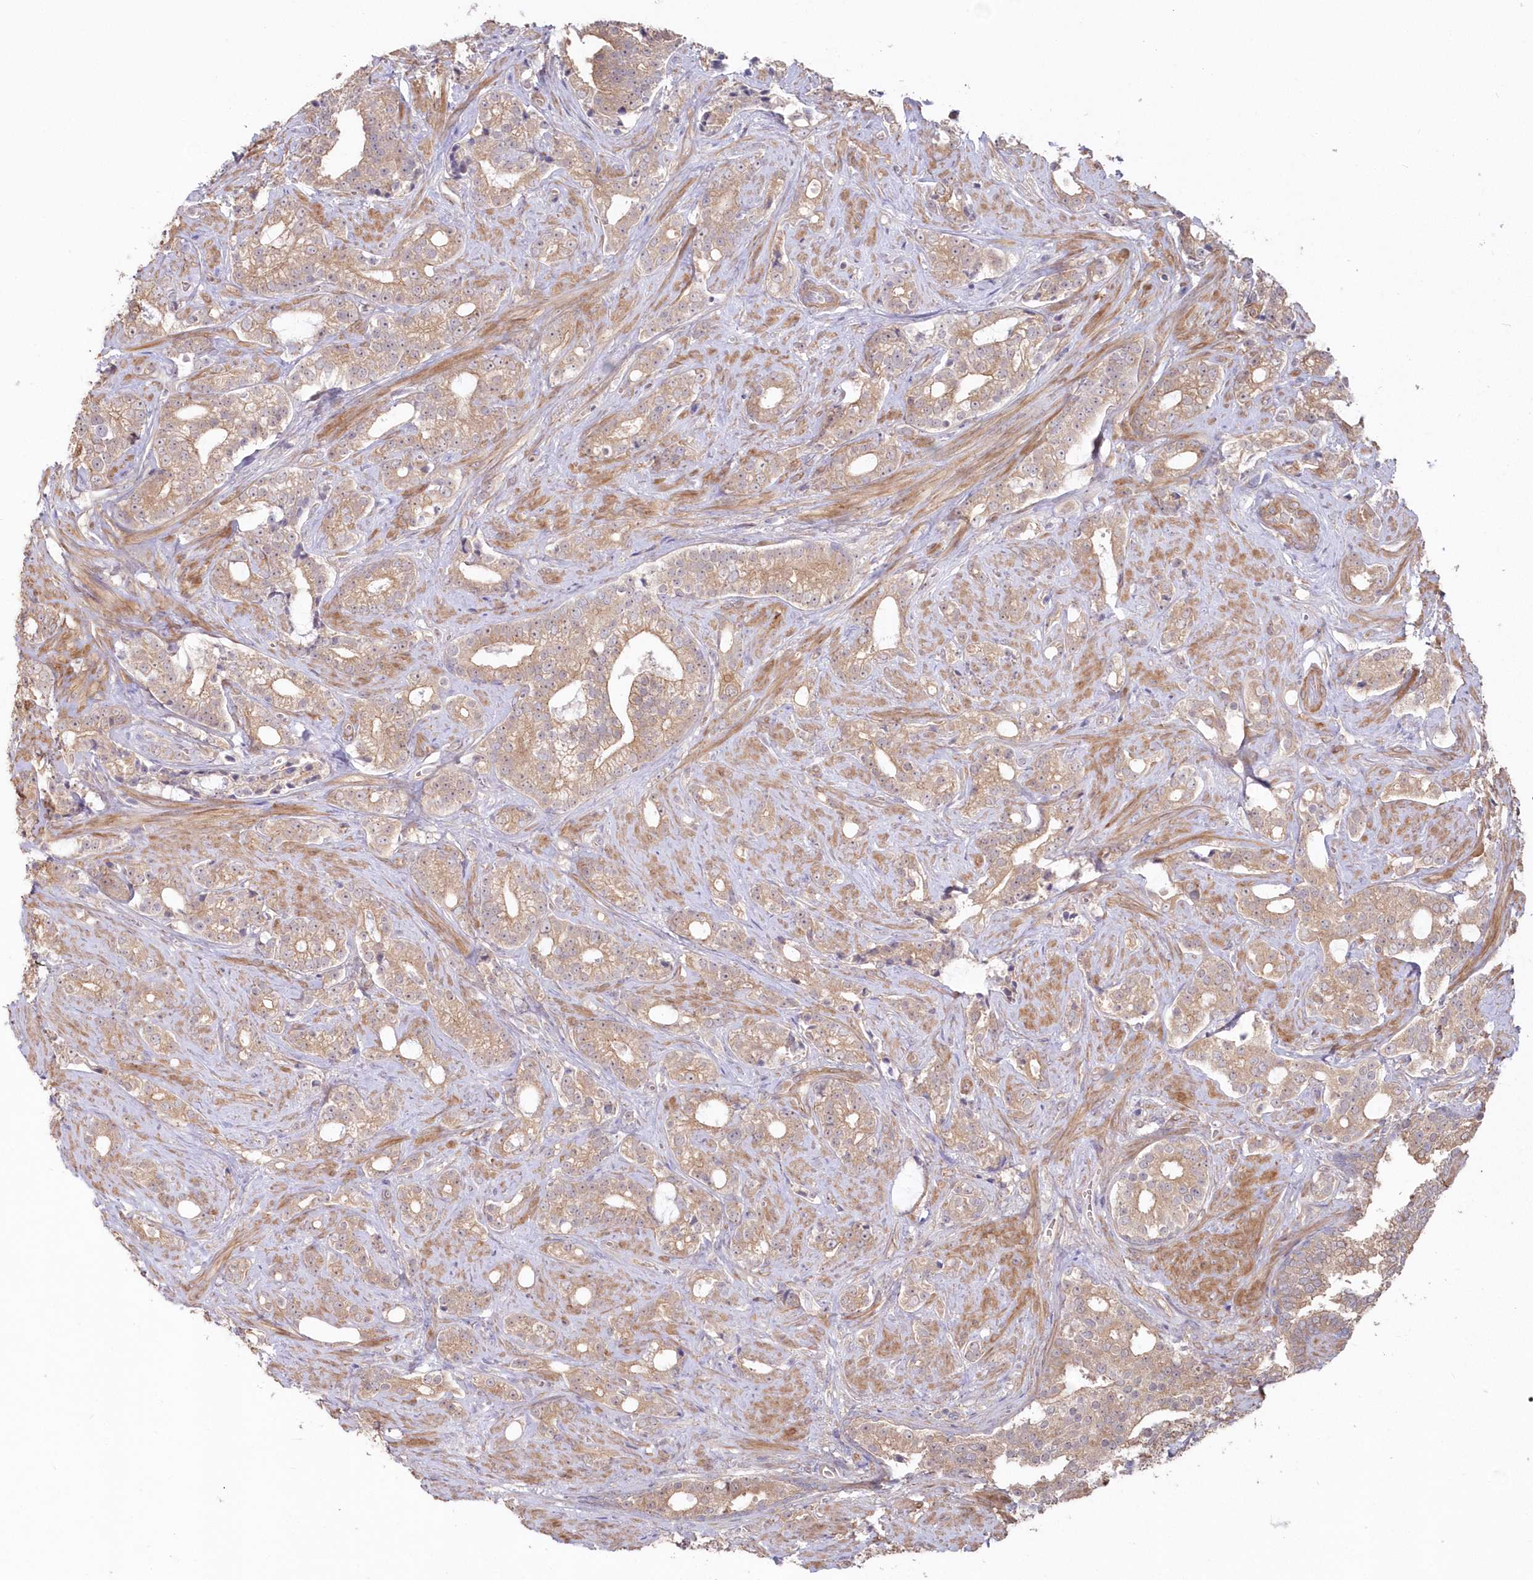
{"staining": {"intensity": "weak", "quantity": ">75%", "location": "cytoplasmic/membranous"}, "tissue": "prostate cancer", "cell_type": "Tumor cells", "image_type": "cancer", "snomed": [{"axis": "morphology", "description": "Adenocarcinoma, High grade"}, {"axis": "topography", "description": "Prostate and seminal vesicle, NOS"}], "caption": "DAB (3,3'-diaminobenzidine) immunohistochemical staining of prostate cancer (adenocarcinoma (high-grade)) displays weak cytoplasmic/membranous protein staining in about >75% of tumor cells. (IHC, brightfield microscopy, high magnification).", "gene": "TBCA", "patient": {"sex": "male", "age": 67}}